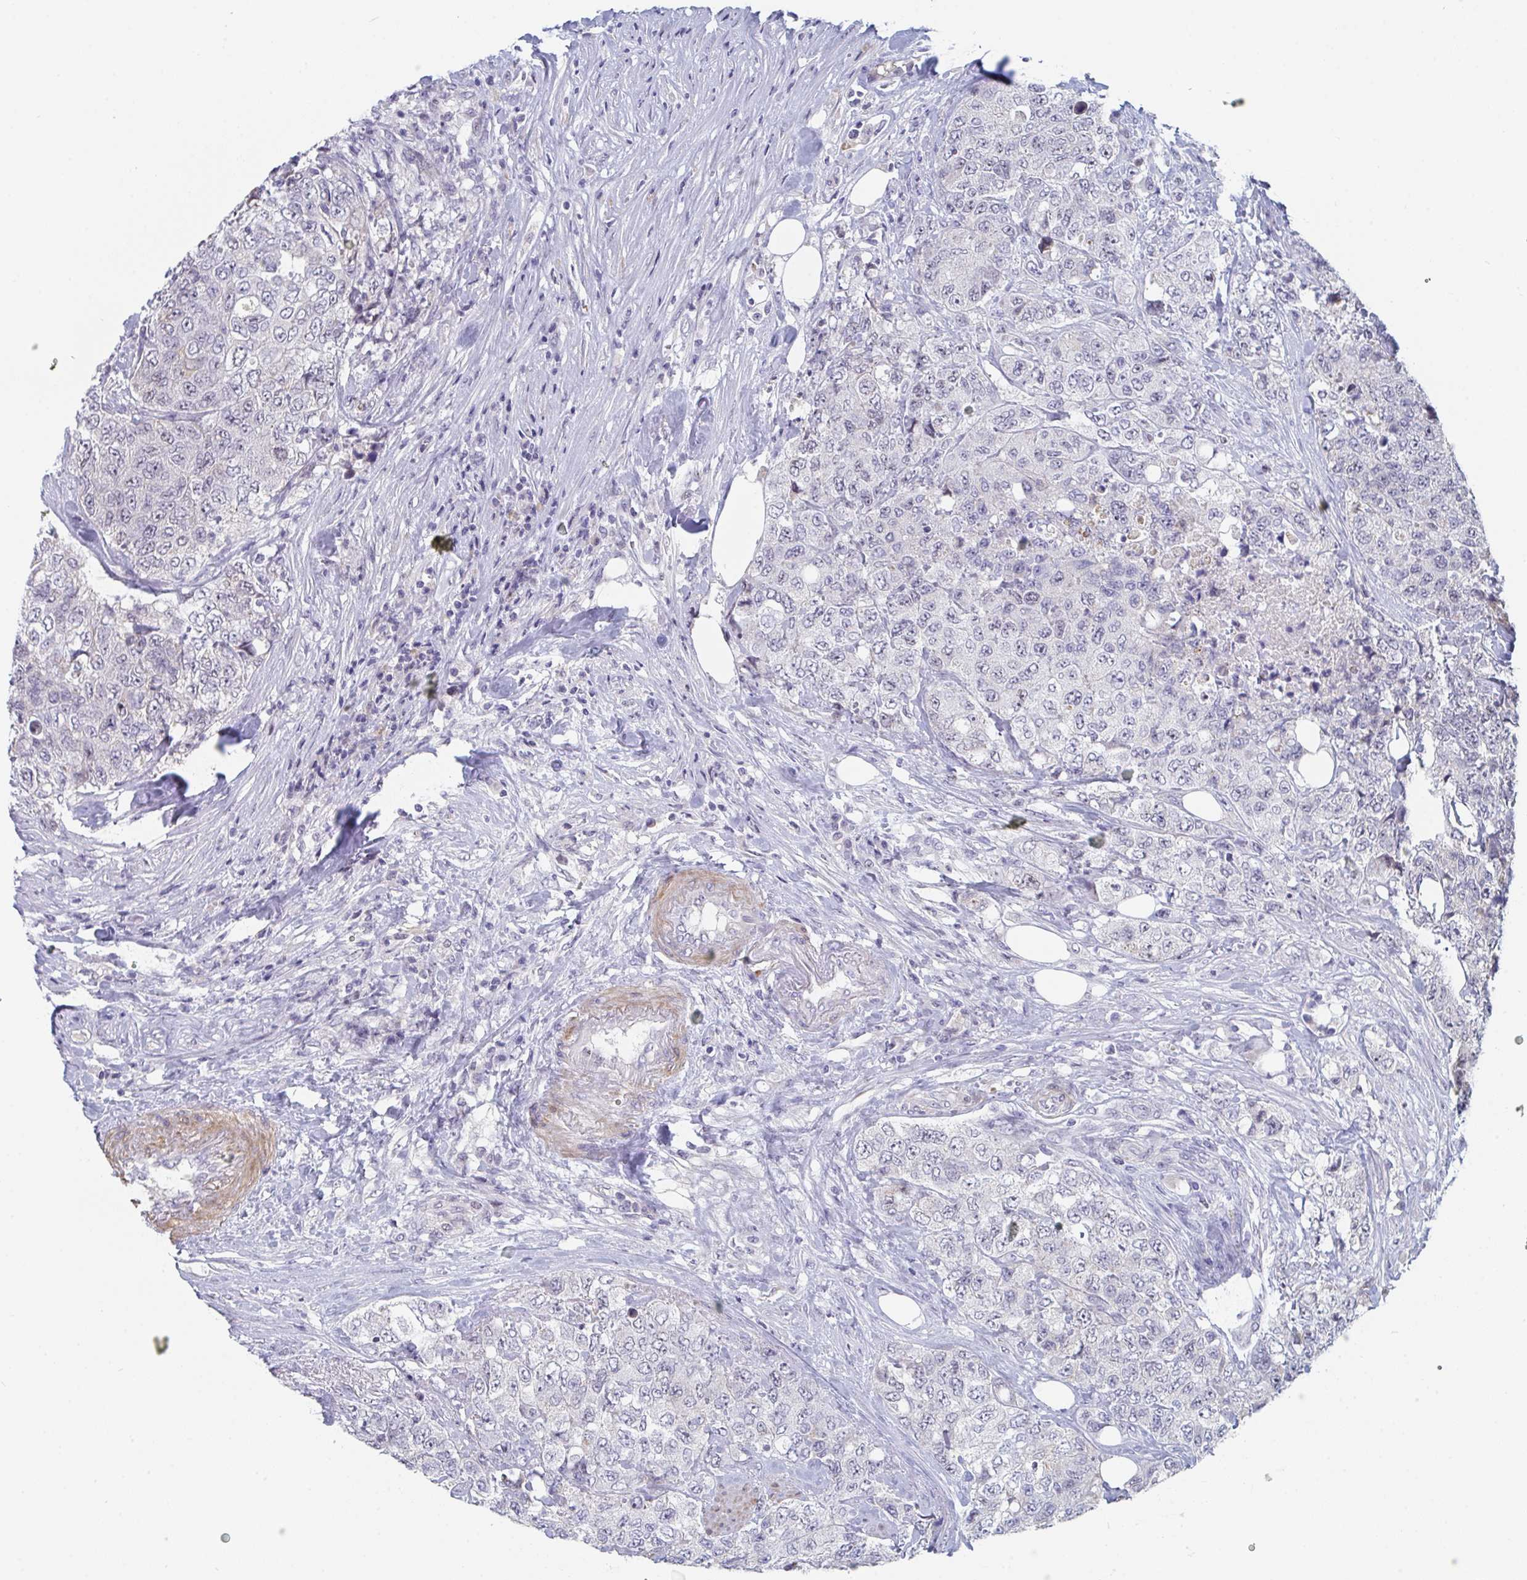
{"staining": {"intensity": "negative", "quantity": "none", "location": "none"}, "tissue": "urothelial cancer", "cell_type": "Tumor cells", "image_type": "cancer", "snomed": [{"axis": "morphology", "description": "Urothelial carcinoma, High grade"}, {"axis": "topography", "description": "Urinary bladder"}], "caption": "An immunohistochemistry micrograph of high-grade urothelial carcinoma is shown. There is no staining in tumor cells of high-grade urothelial carcinoma. (DAB IHC, high magnification).", "gene": "CENPT", "patient": {"sex": "female", "age": 78}}